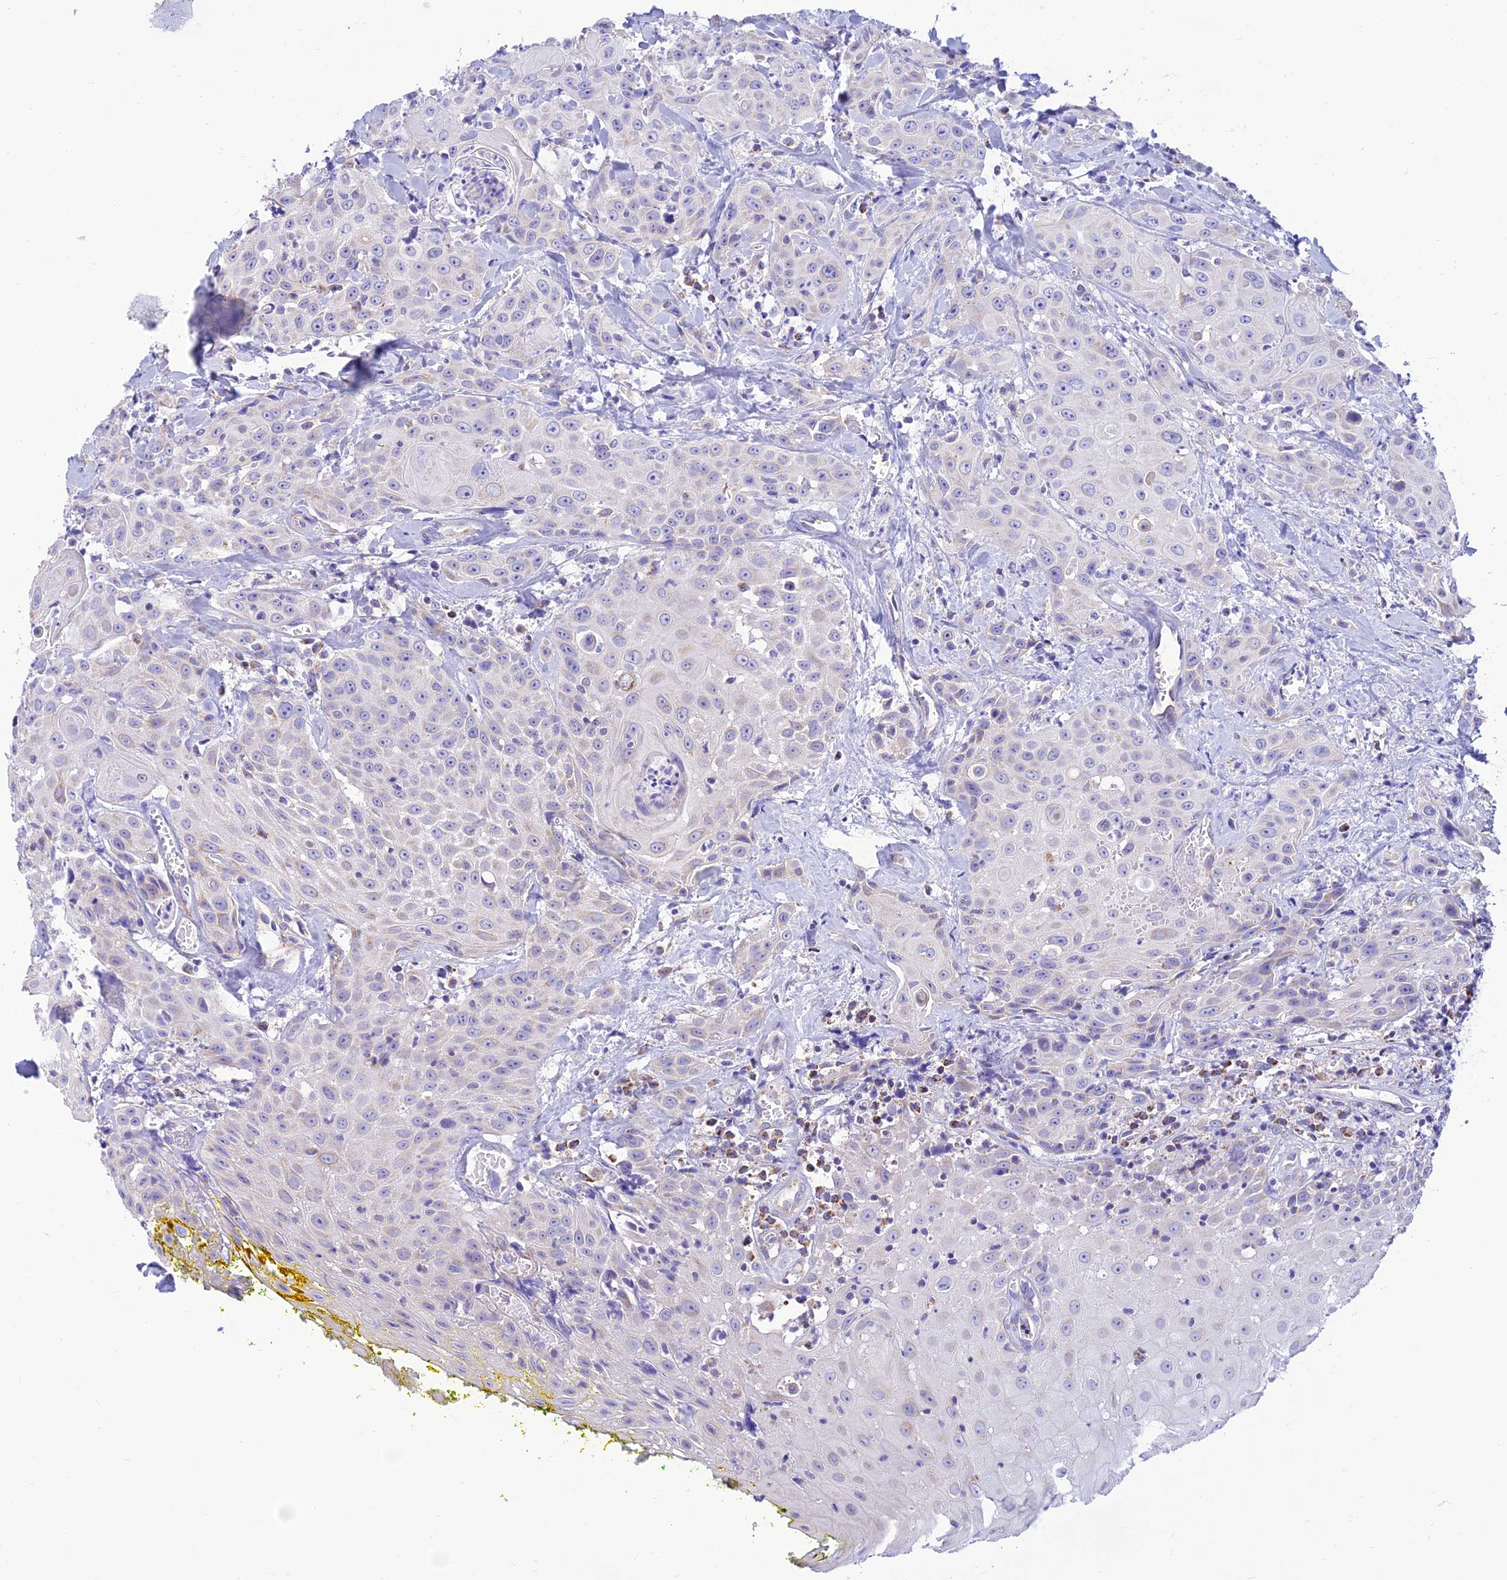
{"staining": {"intensity": "negative", "quantity": "none", "location": "none"}, "tissue": "head and neck cancer", "cell_type": "Tumor cells", "image_type": "cancer", "snomed": [{"axis": "morphology", "description": "Squamous cell carcinoma, NOS"}, {"axis": "topography", "description": "Oral tissue"}, {"axis": "topography", "description": "Head-Neck"}], "caption": "Immunohistochemistry of human head and neck squamous cell carcinoma demonstrates no staining in tumor cells.", "gene": "FAM186B", "patient": {"sex": "female", "age": 82}}